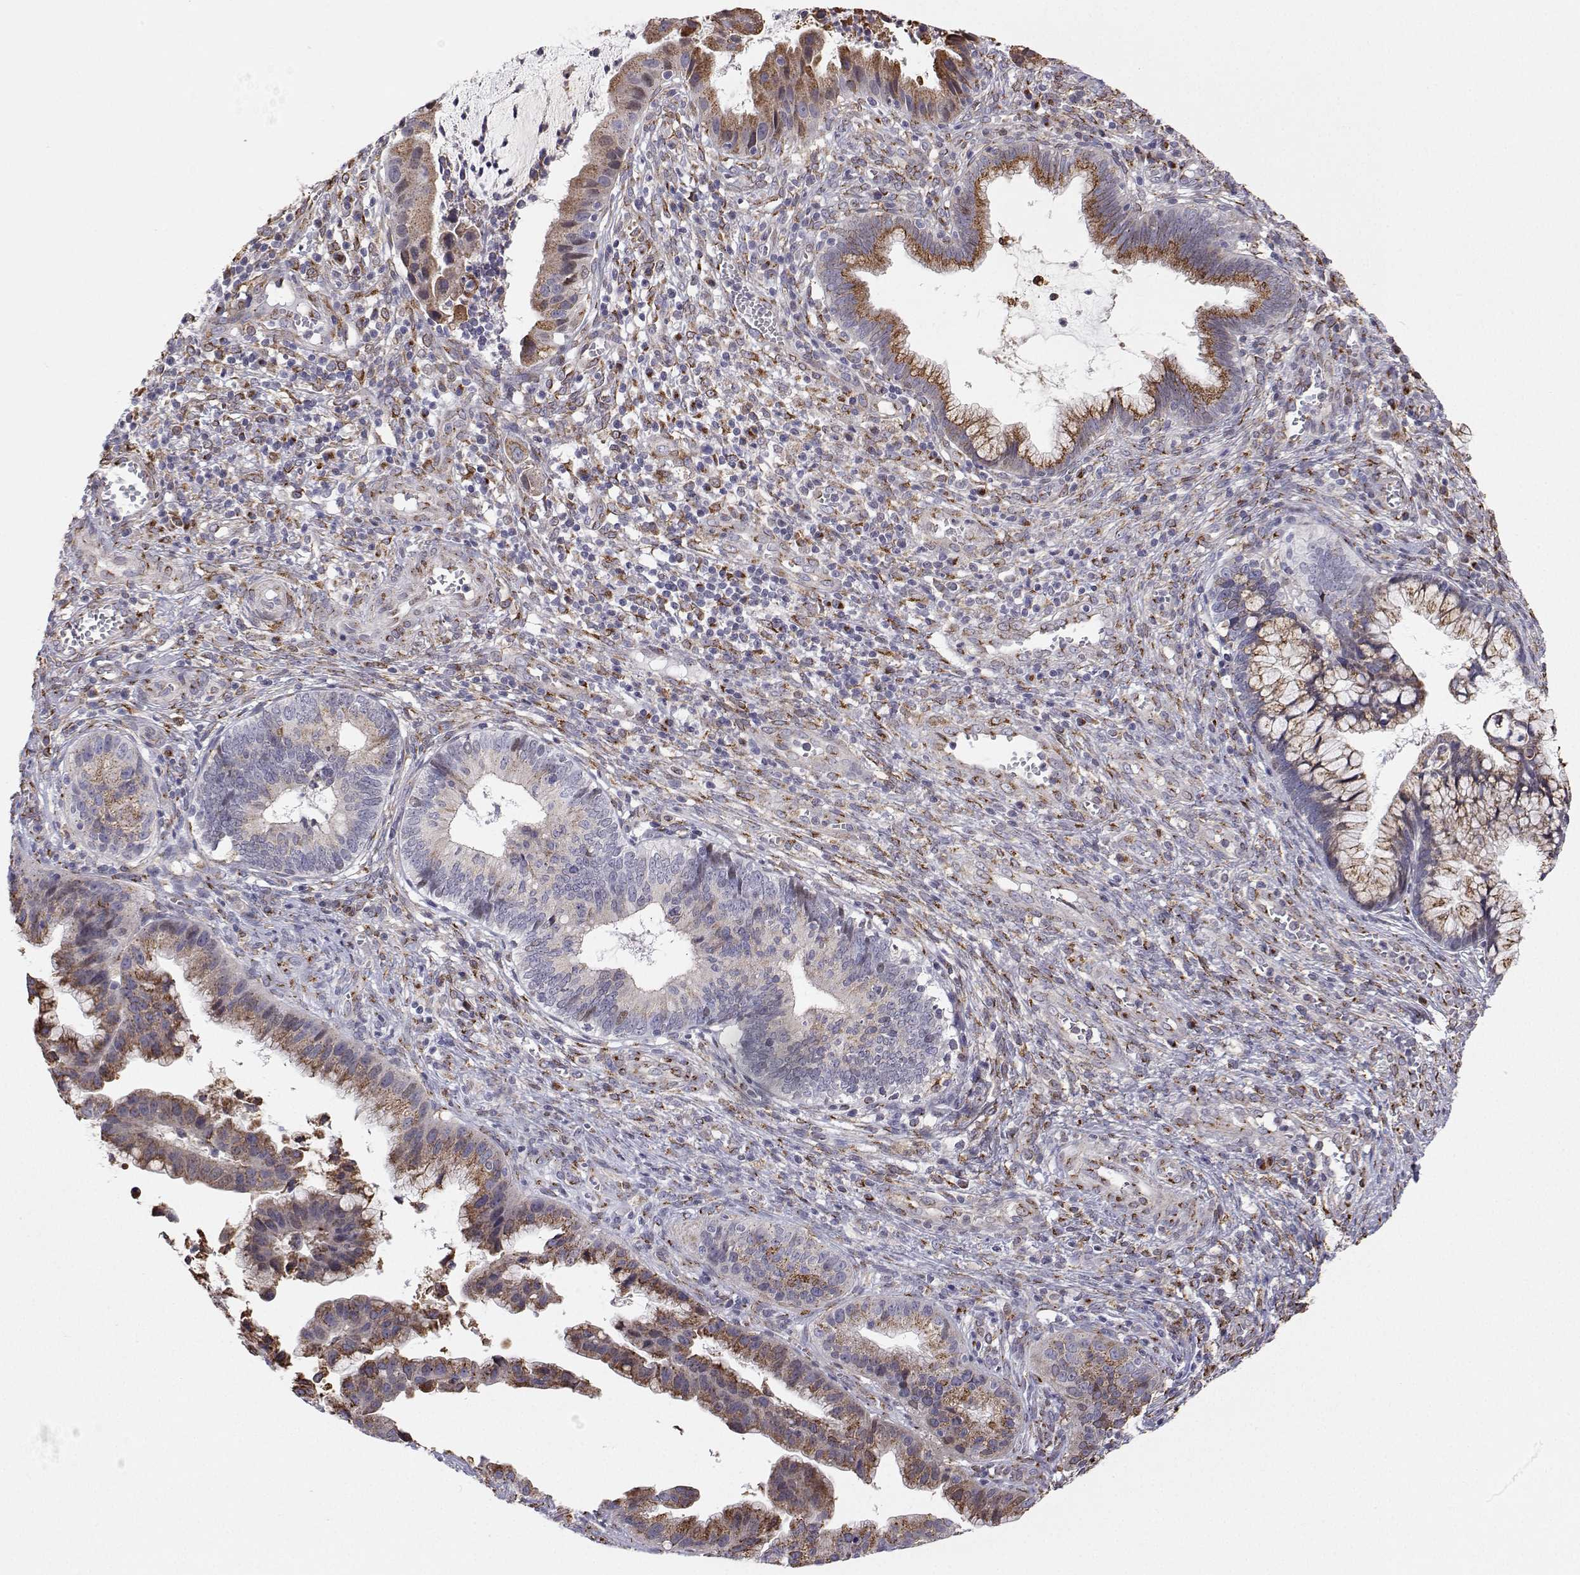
{"staining": {"intensity": "moderate", "quantity": ">75%", "location": "cytoplasmic/membranous"}, "tissue": "cervical cancer", "cell_type": "Tumor cells", "image_type": "cancer", "snomed": [{"axis": "morphology", "description": "Adenocarcinoma, NOS"}, {"axis": "topography", "description": "Cervix"}], "caption": "Moderate cytoplasmic/membranous staining is present in about >75% of tumor cells in cervical adenocarcinoma.", "gene": "STARD13", "patient": {"sex": "female", "age": 34}}